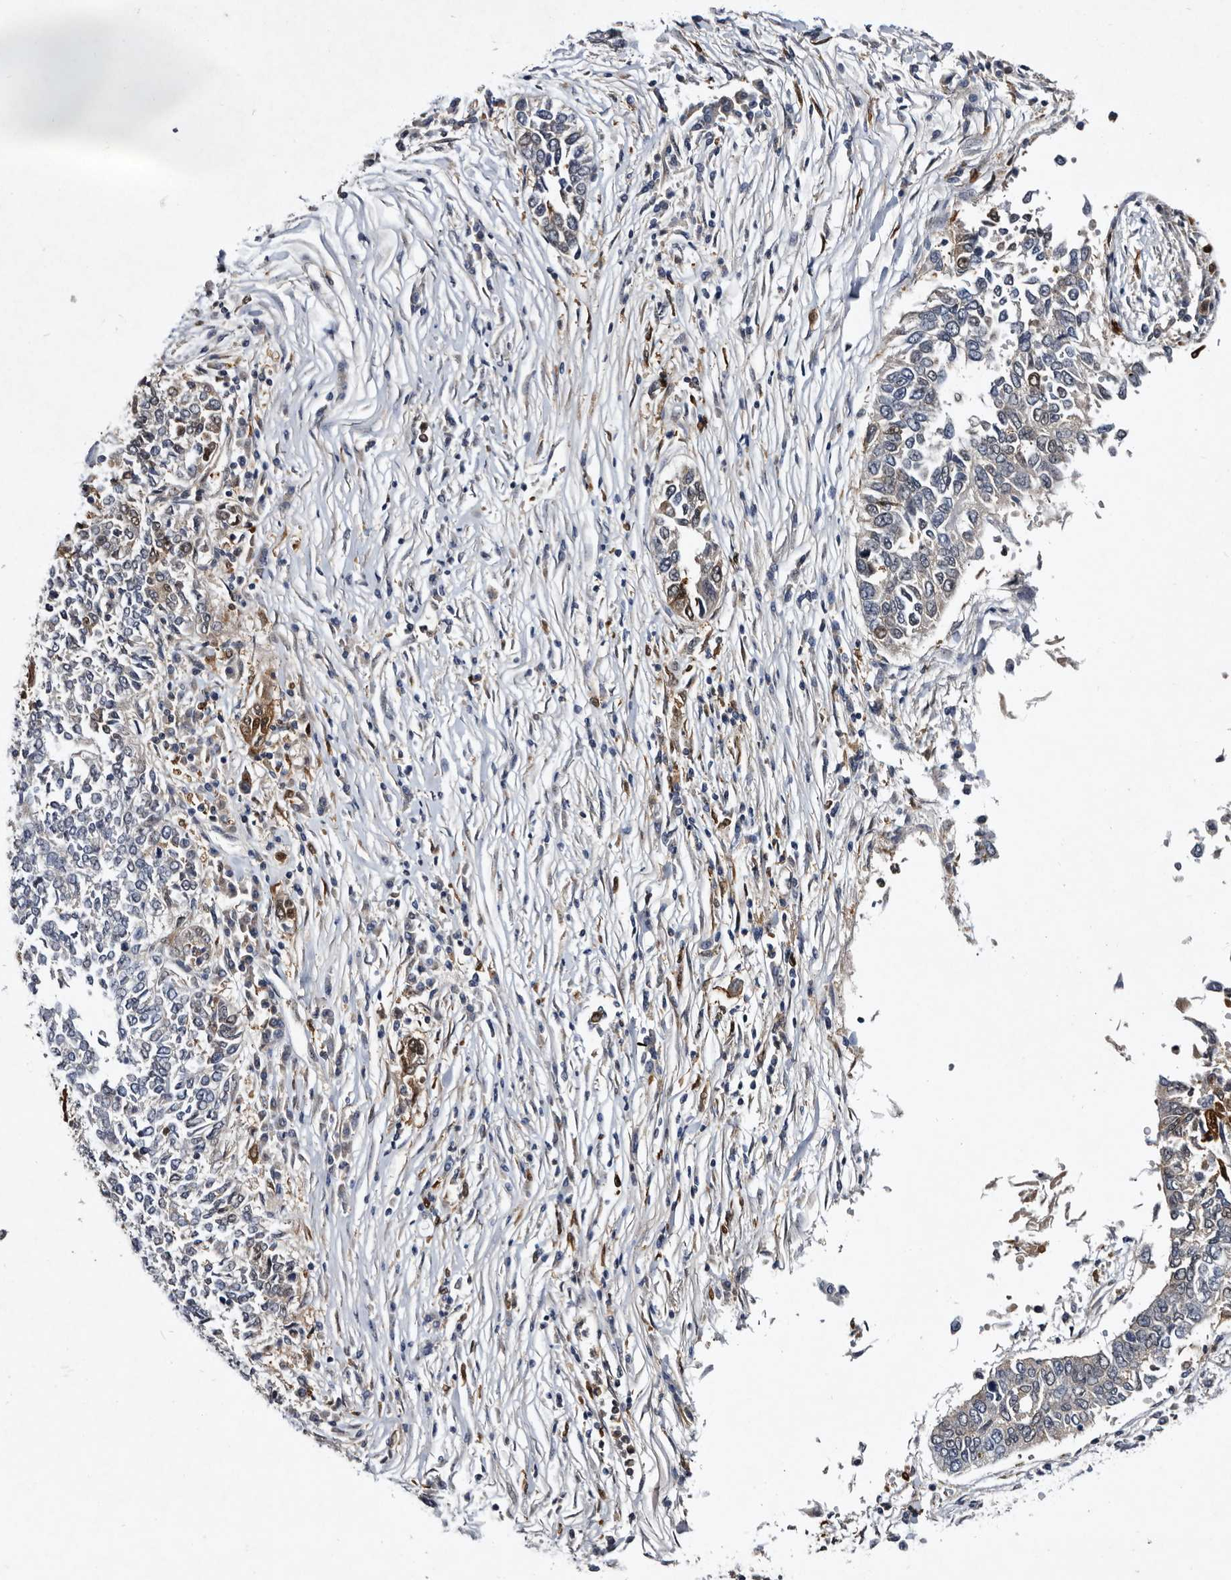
{"staining": {"intensity": "negative", "quantity": "none", "location": "none"}, "tissue": "lung cancer", "cell_type": "Tumor cells", "image_type": "cancer", "snomed": [{"axis": "morphology", "description": "Normal tissue, NOS"}, {"axis": "morphology", "description": "Squamous cell carcinoma, NOS"}, {"axis": "topography", "description": "Cartilage tissue"}, {"axis": "topography", "description": "Bronchus"}, {"axis": "topography", "description": "Lung"}, {"axis": "topography", "description": "Peripheral nerve tissue"}], "caption": "Protein analysis of lung squamous cell carcinoma demonstrates no significant expression in tumor cells.", "gene": "SERPINB8", "patient": {"sex": "female", "age": 49}}